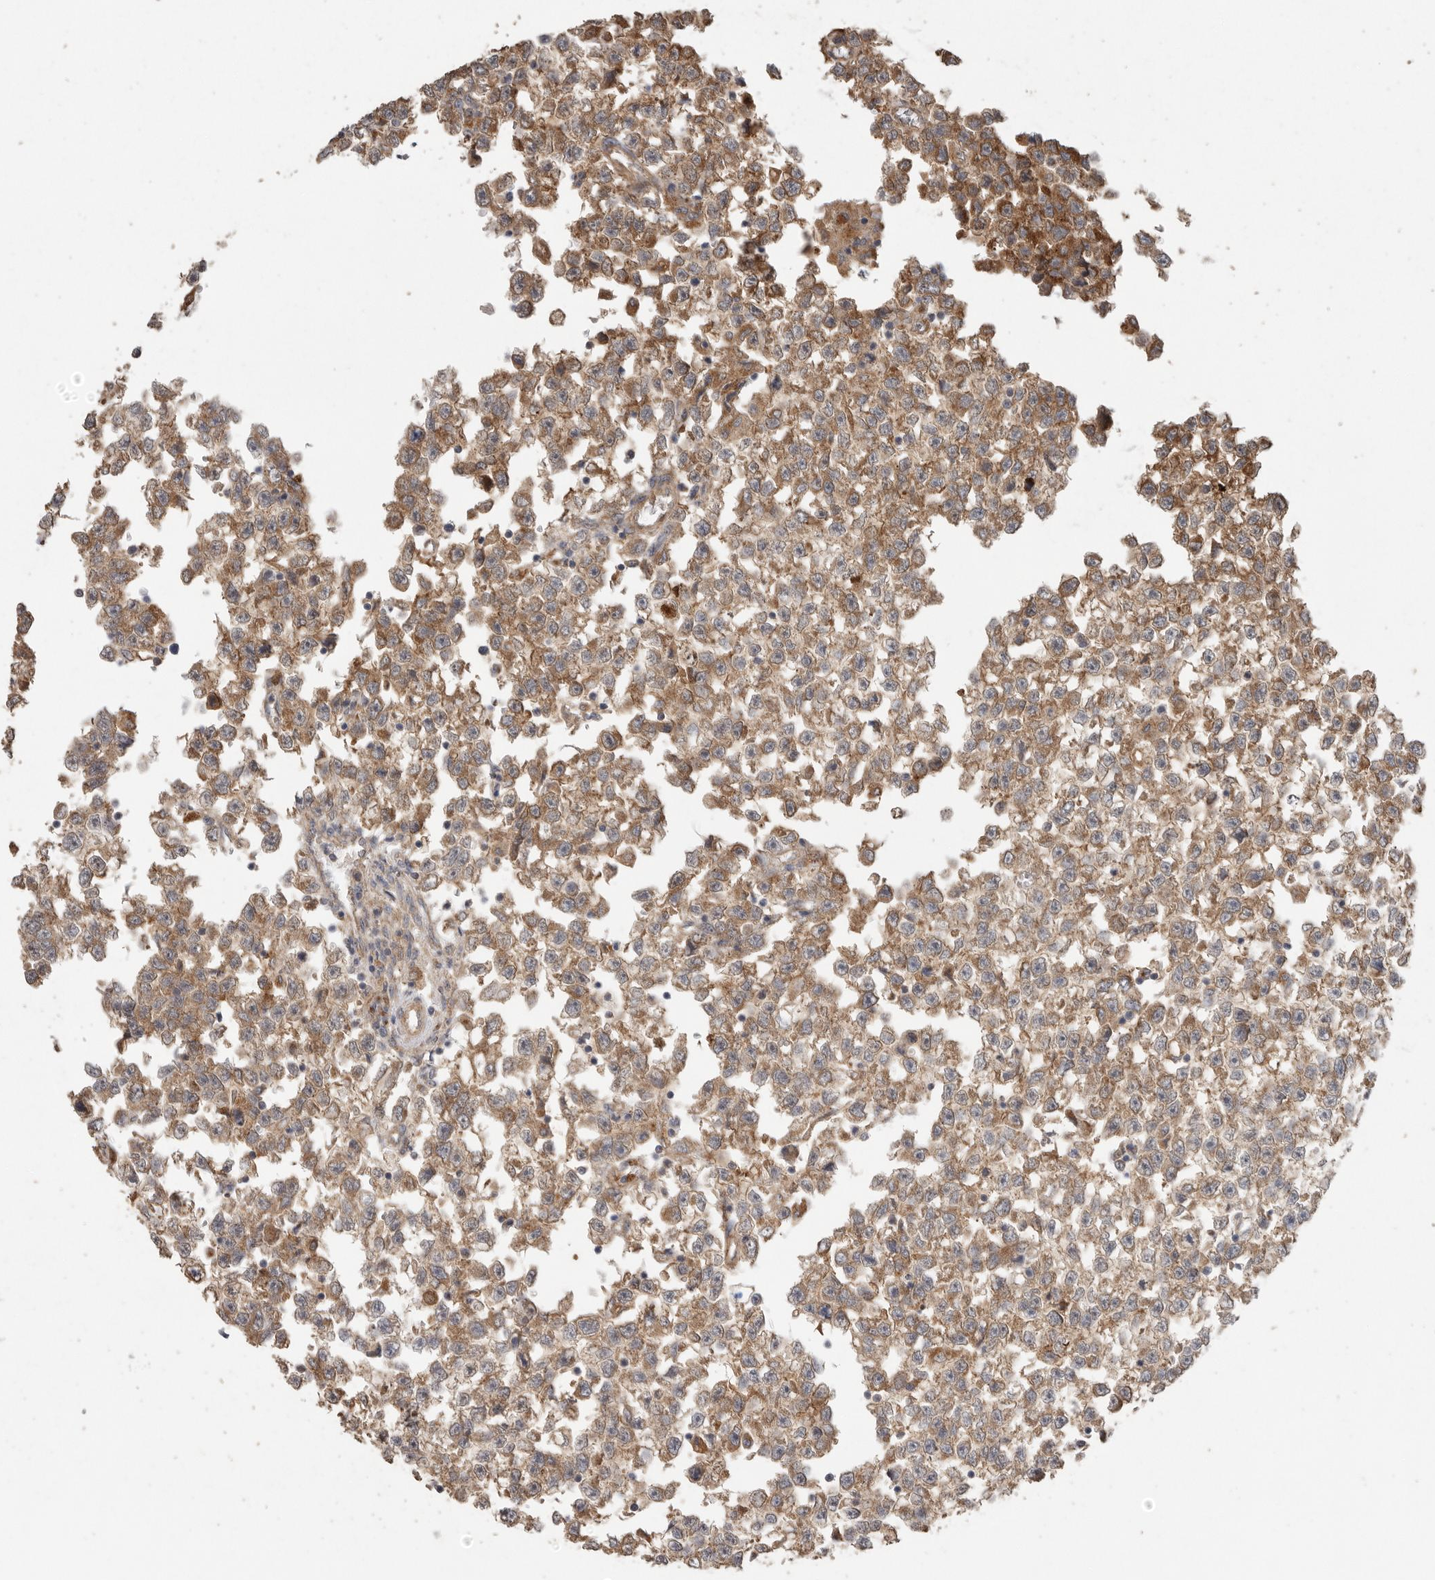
{"staining": {"intensity": "moderate", "quantity": ">75%", "location": "cytoplasmic/membranous"}, "tissue": "testis cancer", "cell_type": "Tumor cells", "image_type": "cancer", "snomed": [{"axis": "morphology", "description": "Seminoma, NOS"}, {"axis": "morphology", "description": "Carcinoma, Embryonal, NOS"}, {"axis": "topography", "description": "Testis"}], "caption": "IHC (DAB (3,3'-diaminobenzidine)) staining of human testis seminoma displays moderate cytoplasmic/membranous protein positivity in about >75% of tumor cells.", "gene": "PODXL2", "patient": {"sex": "male", "age": 51}}